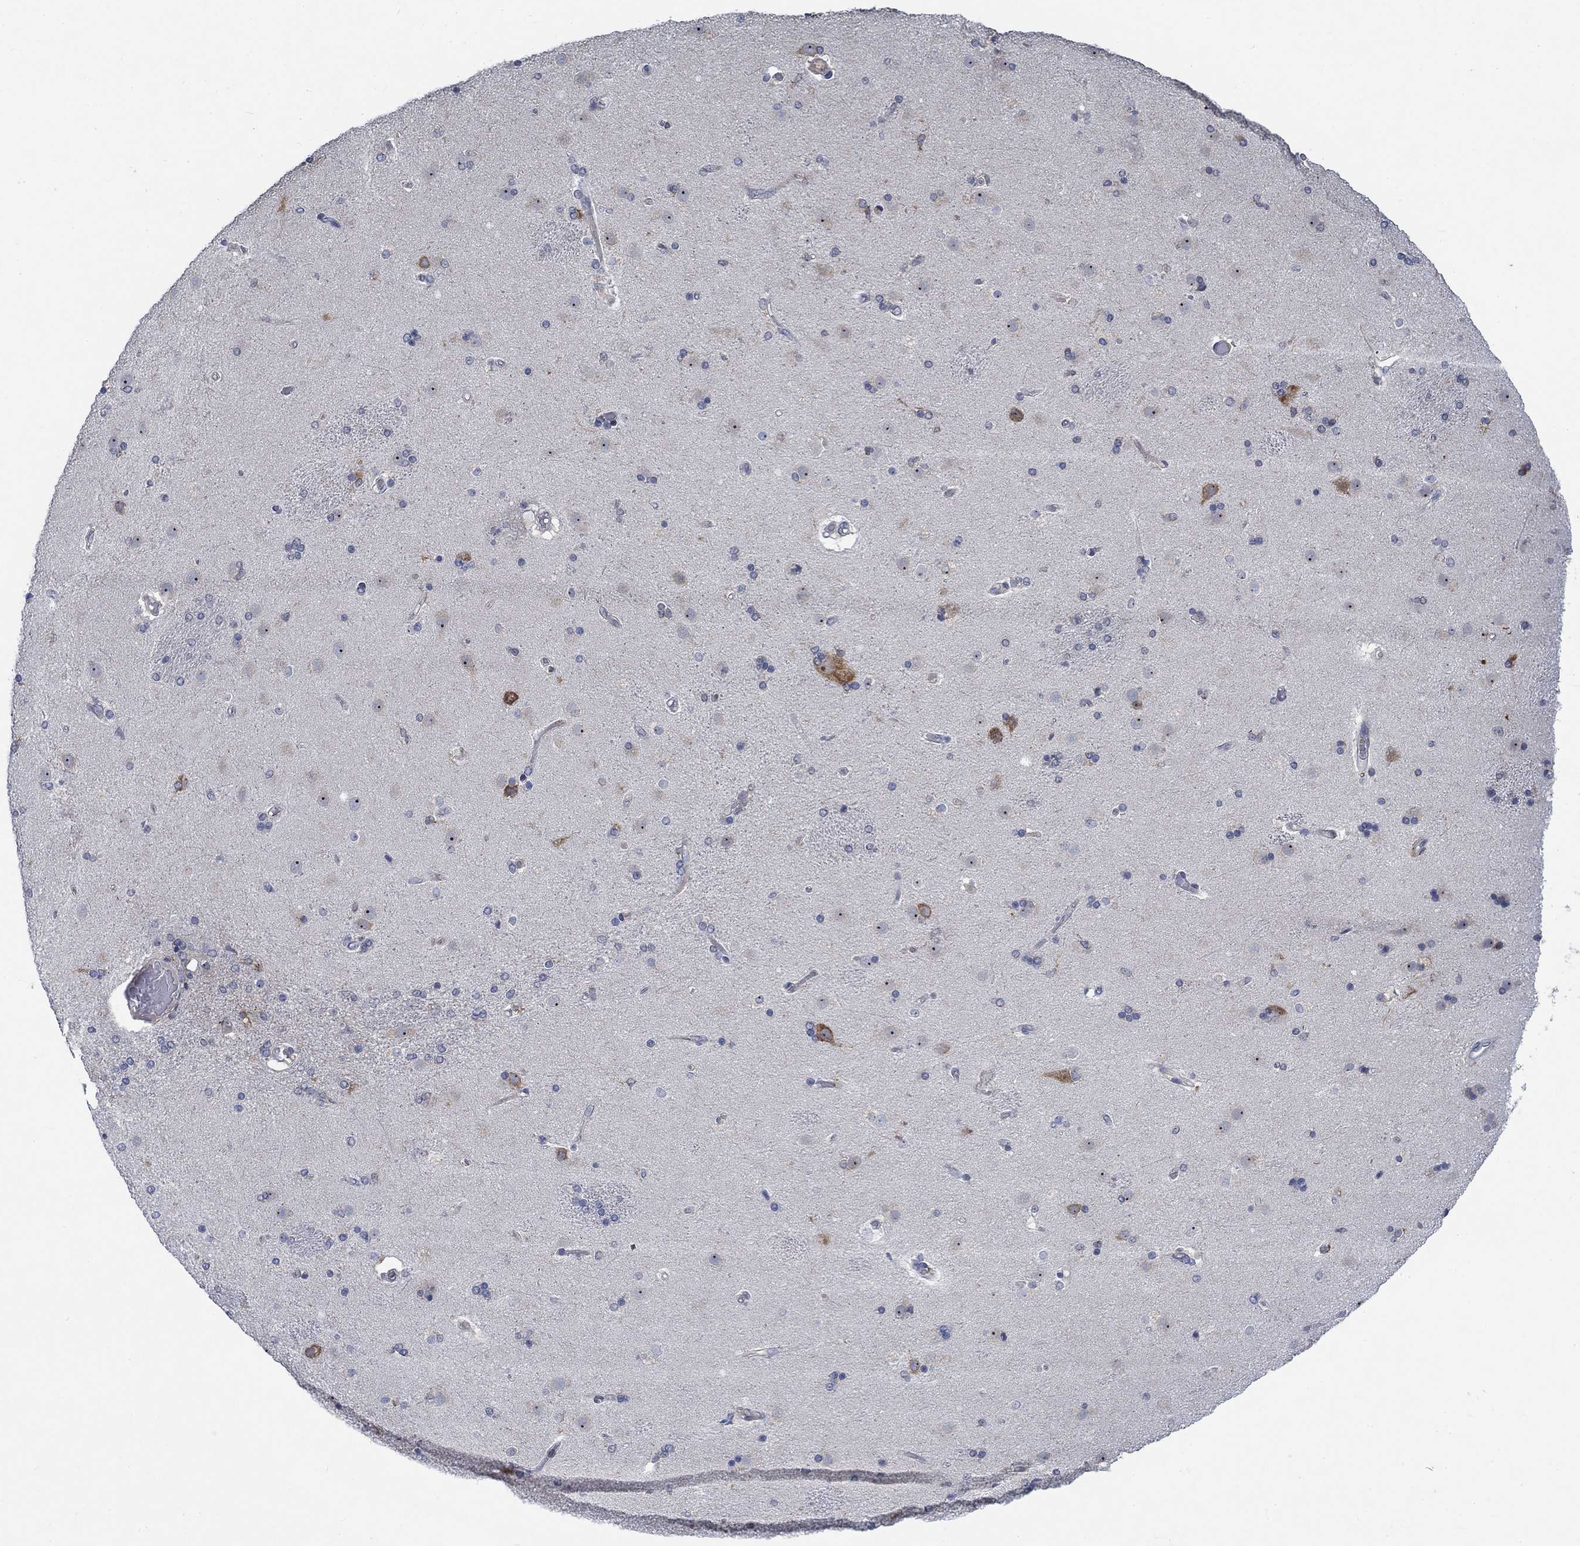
{"staining": {"intensity": "negative", "quantity": "none", "location": "none"}, "tissue": "caudate", "cell_type": "Glial cells", "image_type": "normal", "snomed": [{"axis": "morphology", "description": "Normal tissue, NOS"}, {"axis": "topography", "description": "Lateral ventricle wall"}], "caption": "High power microscopy photomicrograph of an IHC histopathology image of normal caudate, revealing no significant staining in glial cells.", "gene": "MMP24", "patient": {"sex": "female", "age": 71}}